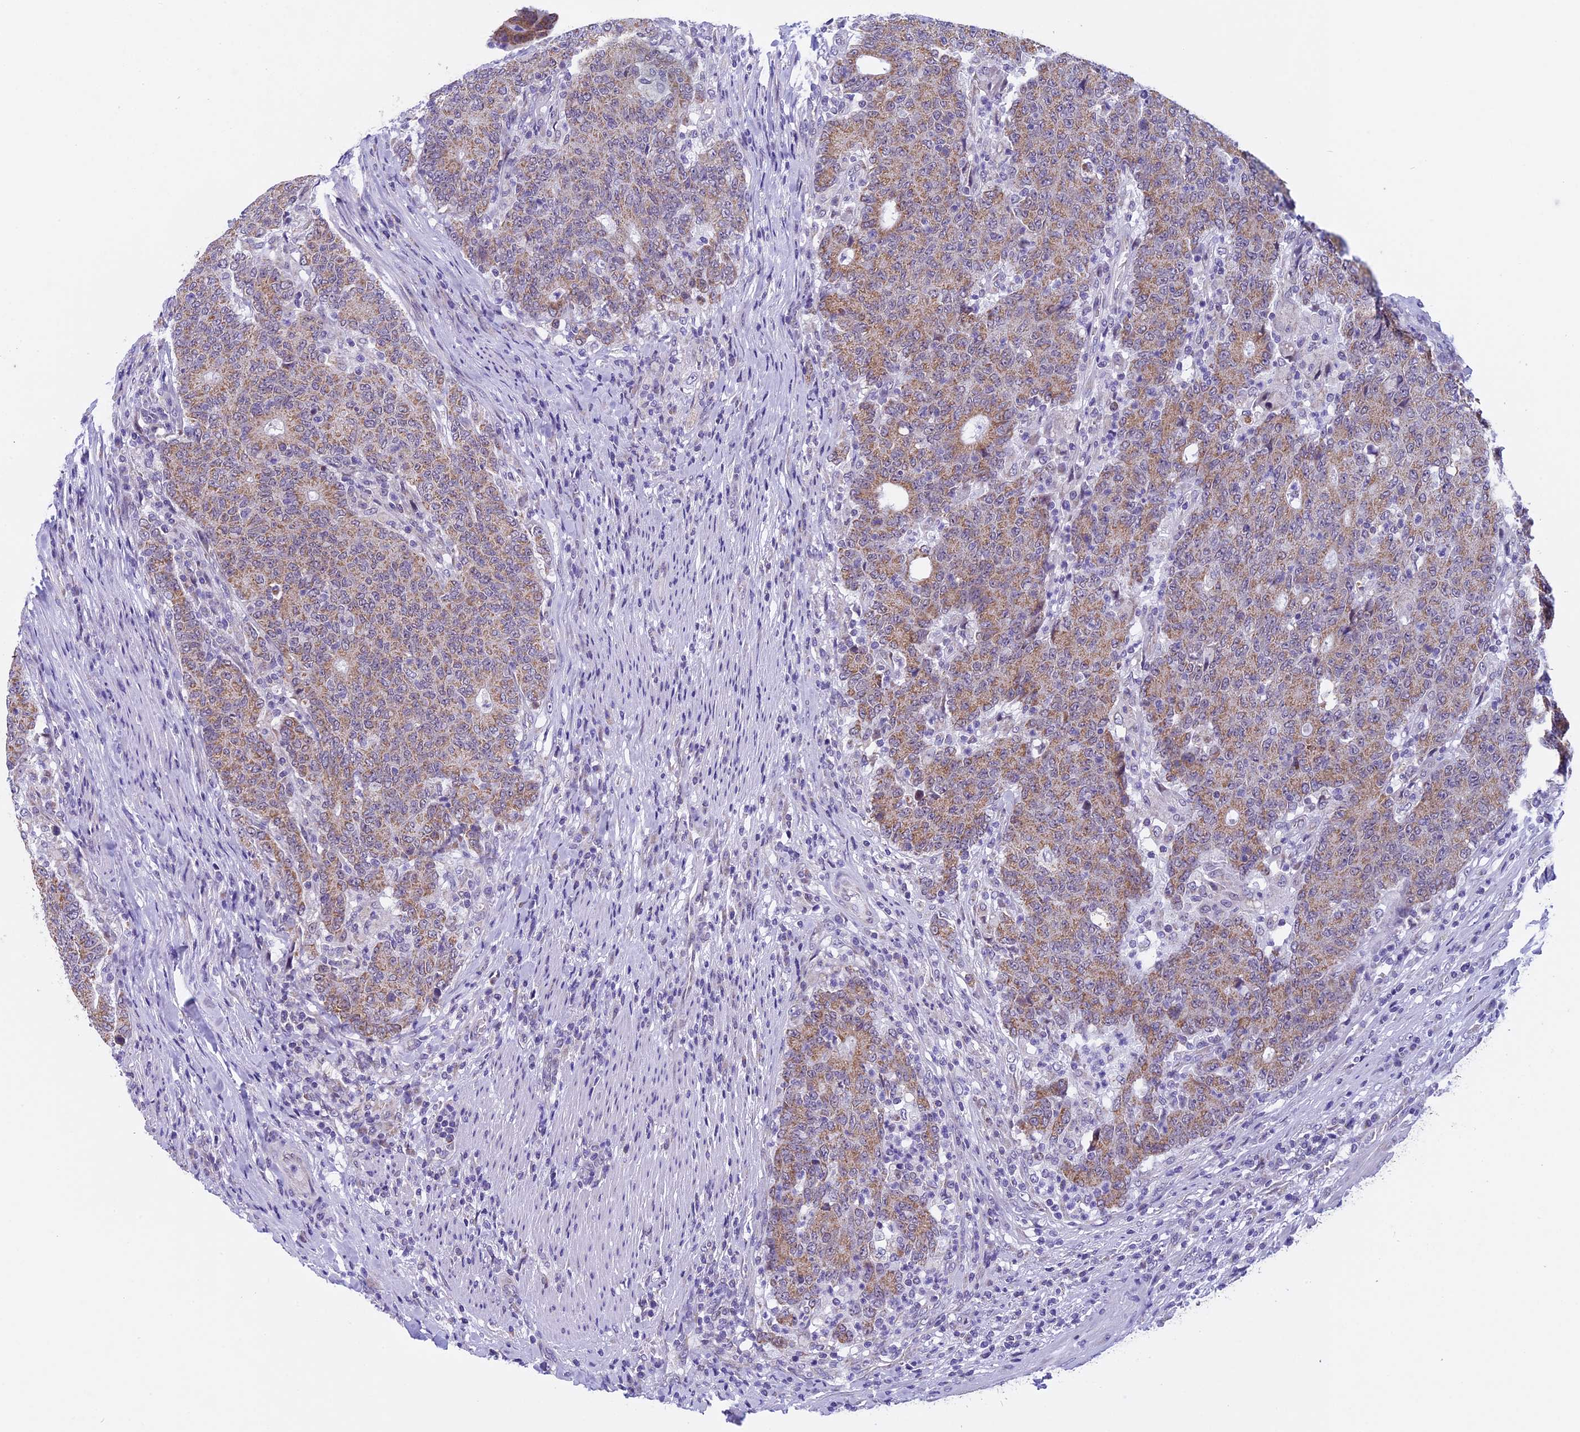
{"staining": {"intensity": "moderate", "quantity": ">75%", "location": "cytoplasmic/membranous"}, "tissue": "colorectal cancer", "cell_type": "Tumor cells", "image_type": "cancer", "snomed": [{"axis": "morphology", "description": "Adenocarcinoma, NOS"}, {"axis": "topography", "description": "Colon"}], "caption": "An immunohistochemistry (IHC) micrograph of tumor tissue is shown. Protein staining in brown highlights moderate cytoplasmic/membranous positivity in colorectal cancer (adenocarcinoma) within tumor cells.", "gene": "ZNF317", "patient": {"sex": "female", "age": 75}}